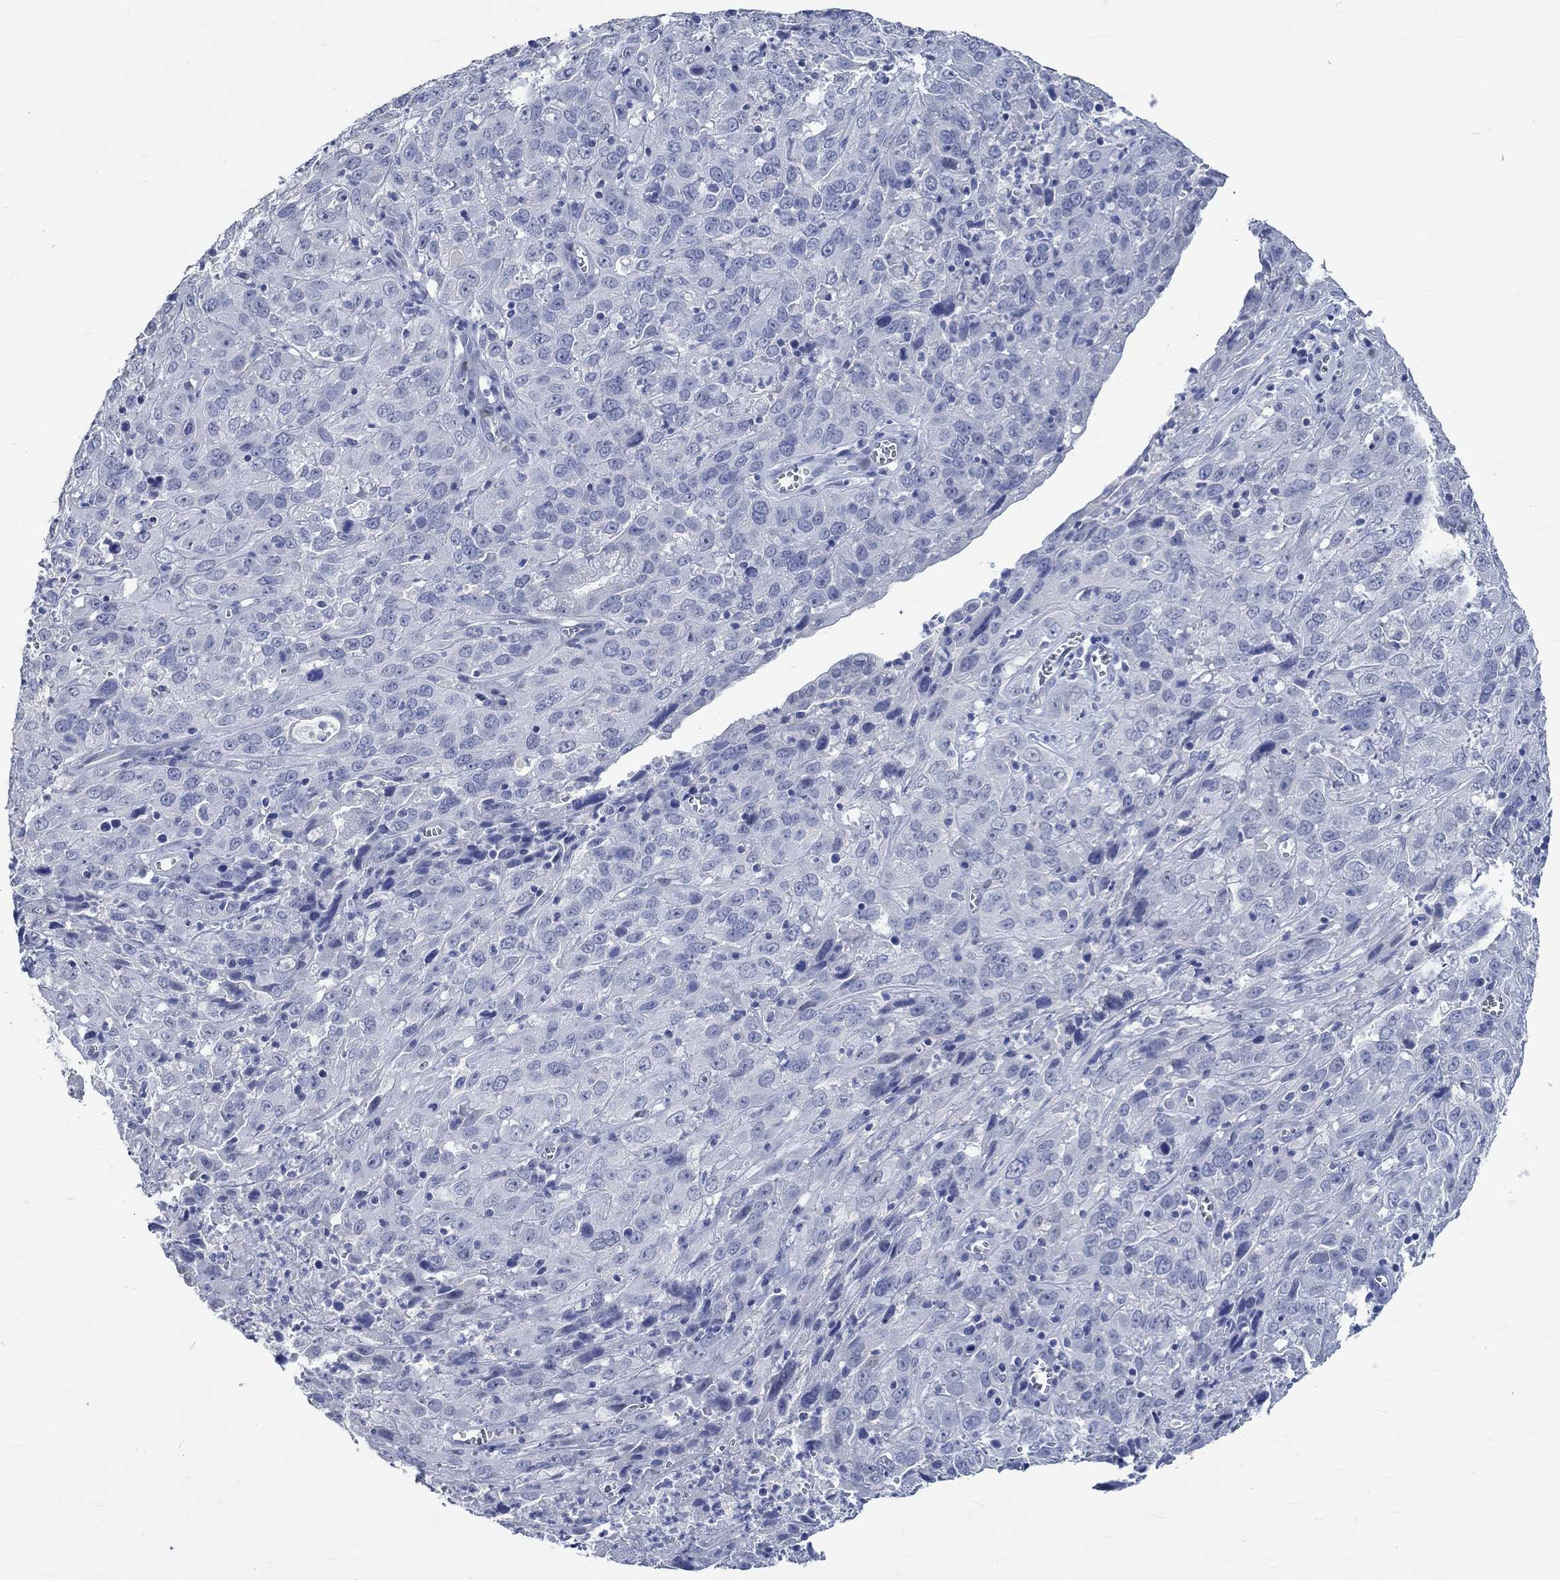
{"staining": {"intensity": "negative", "quantity": "none", "location": "none"}, "tissue": "cervical cancer", "cell_type": "Tumor cells", "image_type": "cancer", "snomed": [{"axis": "morphology", "description": "Squamous cell carcinoma, NOS"}, {"axis": "topography", "description": "Cervix"}], "caption": "Human cervical cancer stained for a protein using immunohistochemistry shows no staining in tumor cells.", "gene": "C4orf47", "patient": {"sex": "female", "age": 32}}